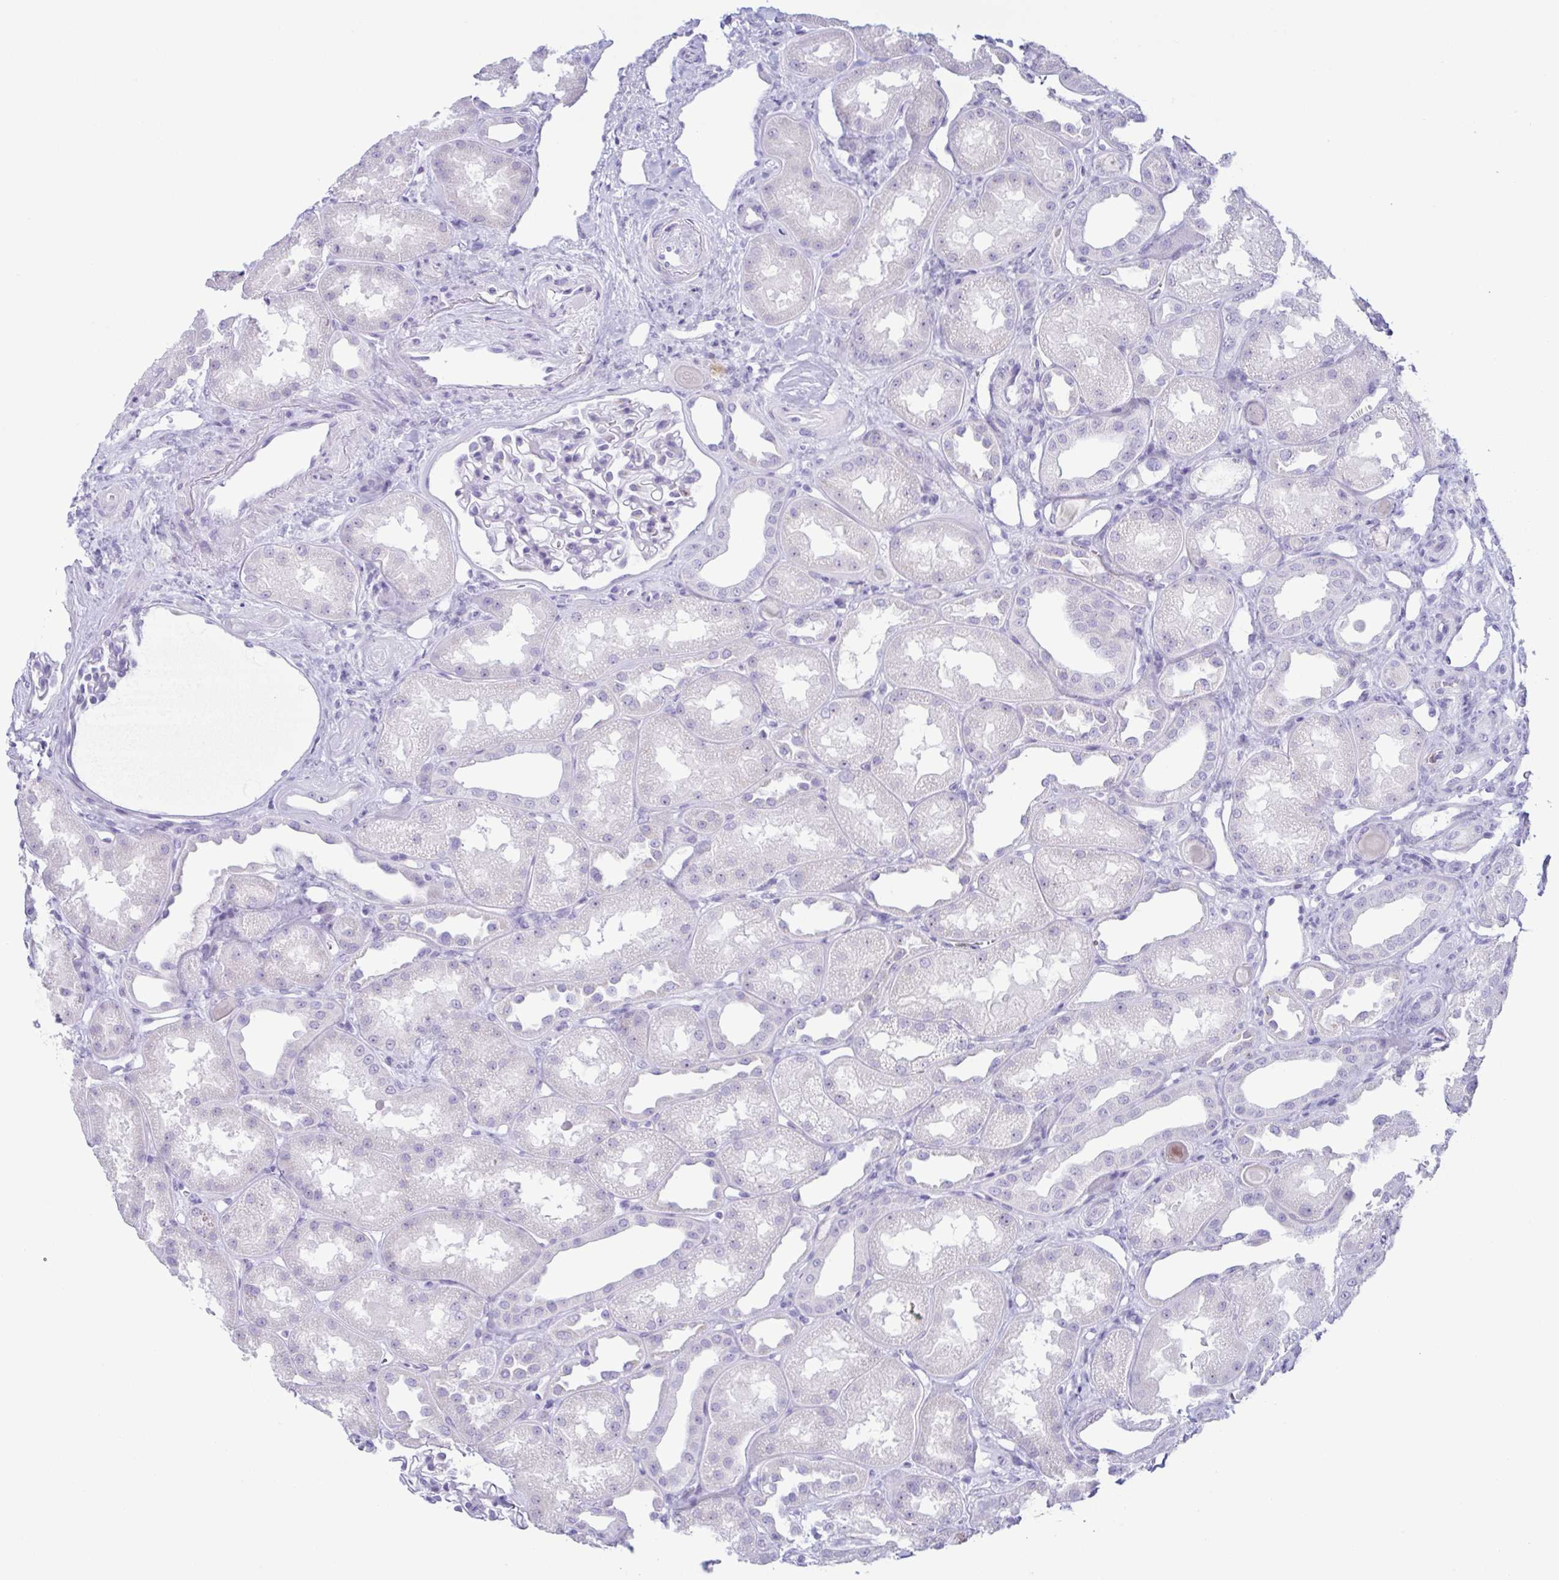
{"staining": {"intensity": "negative", "quantity": "none", "location": "none"}, "tissue": "kidney", "cell_type": "Cells in glomeruli", "image_type": "normal", "snomed": [{"axis": "morphology", "description": "Normal tissue, NOS"}, {"axis": "topography", "description": "Kidney"}], "caption": "Protein analysis of normal kidney exhibits no significant positivity in cells in glomeruli. (IHC, brightfield microscopy, high magnification).", "gene": "AZU1", "patient": {"sex": "male", "age": 61}}